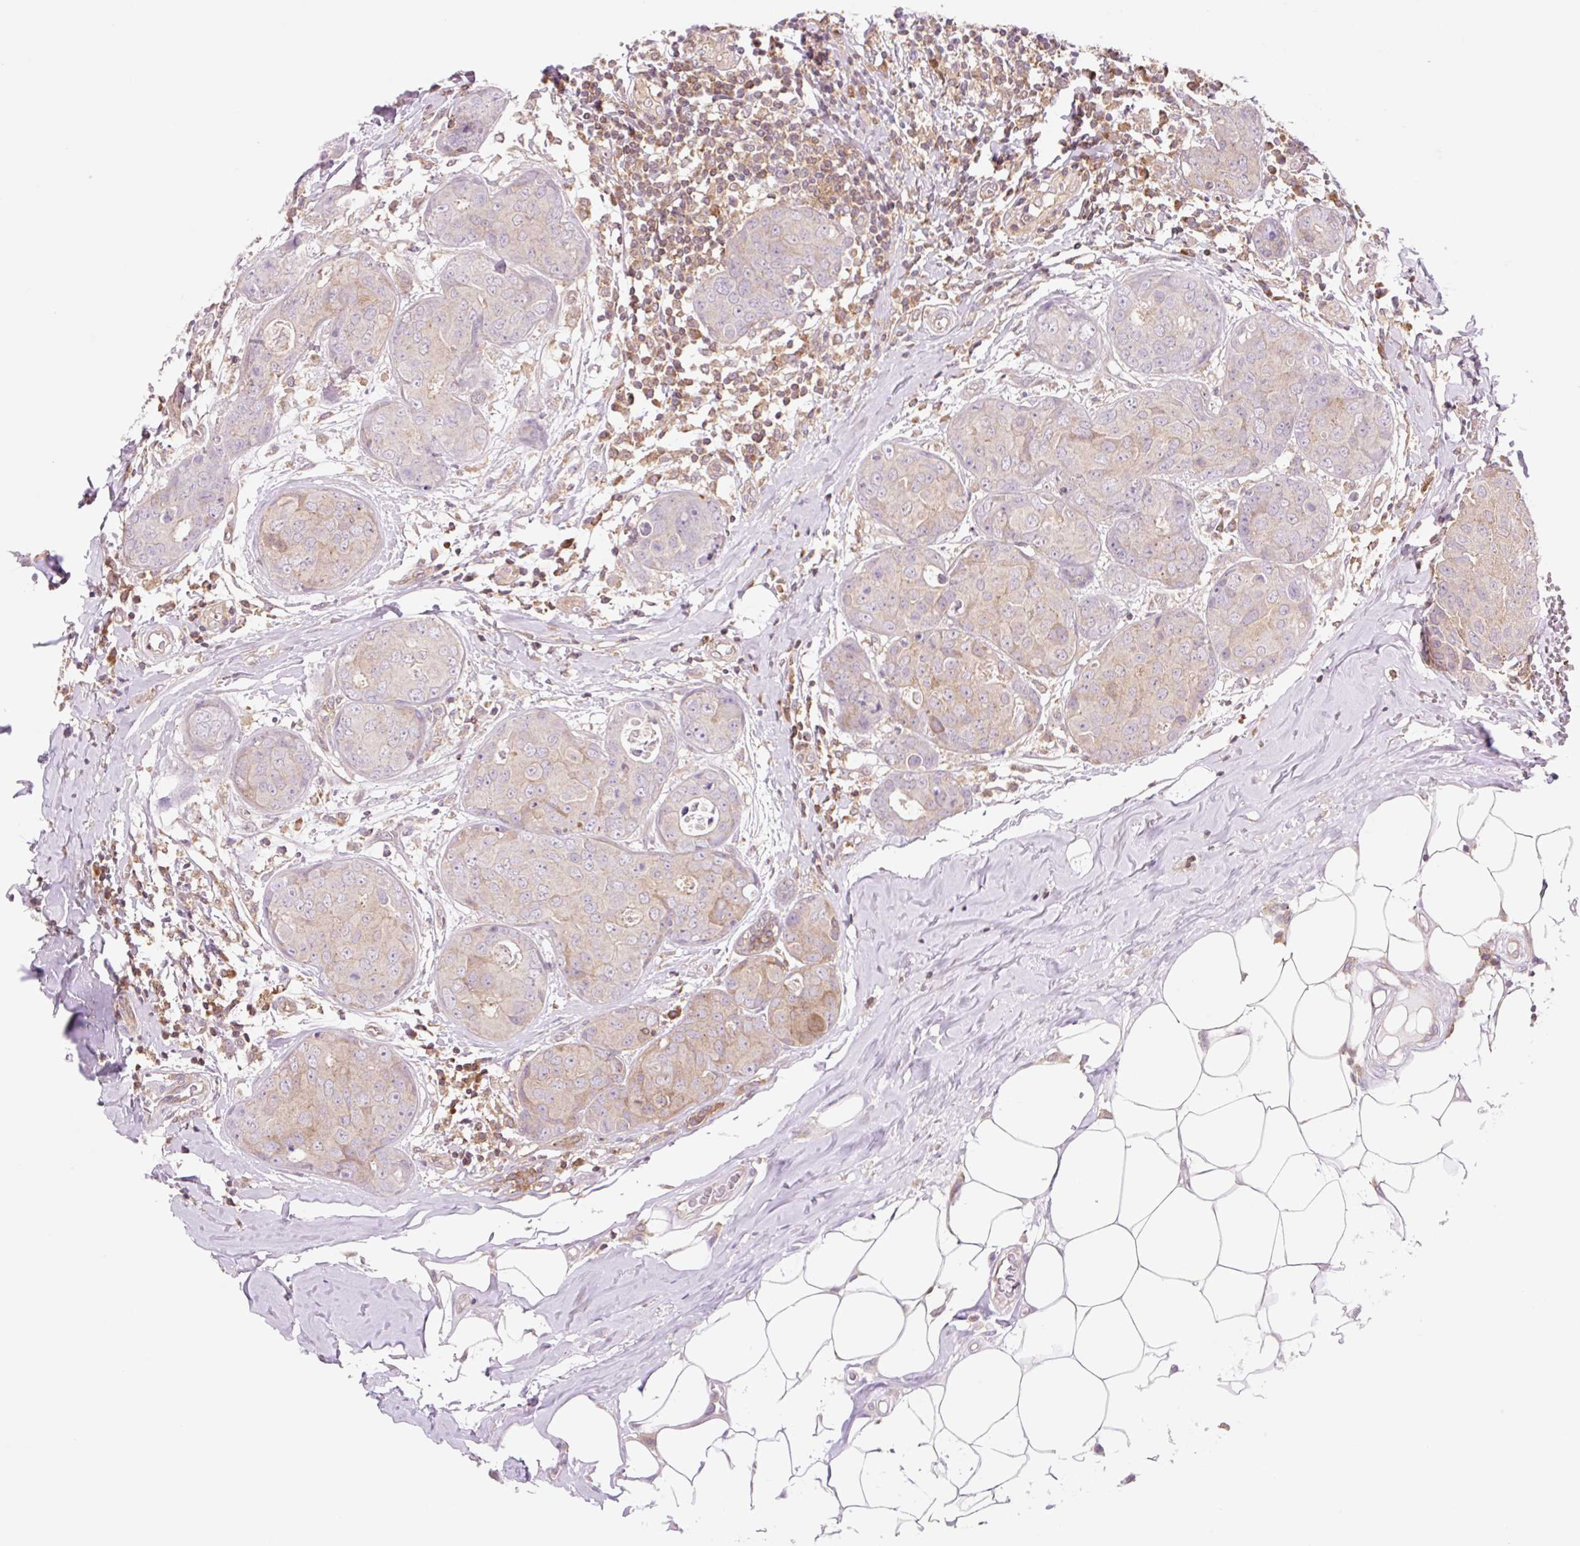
{"staining": {"intensity": "weak", "quantity": "25%-75%", "location": "cytoplasmic/membranous"}, "tissue": "breast cancer", "cell_type": "Tumor cells", "image_type": "cancer", "snomed": [{"axis": "morphology", "description": "Duct carcinoma"}, {"axis": "topography", "description": "Breast"}], "caption": "Weak cytoplasmic/membranous expression for a protein is seen in approximately 25%-75% of tumor cells of intraductal carcinoma (breast) using IHC.", "gene": "VPS4A", "patient": {"sex": "female", "age": 43}}